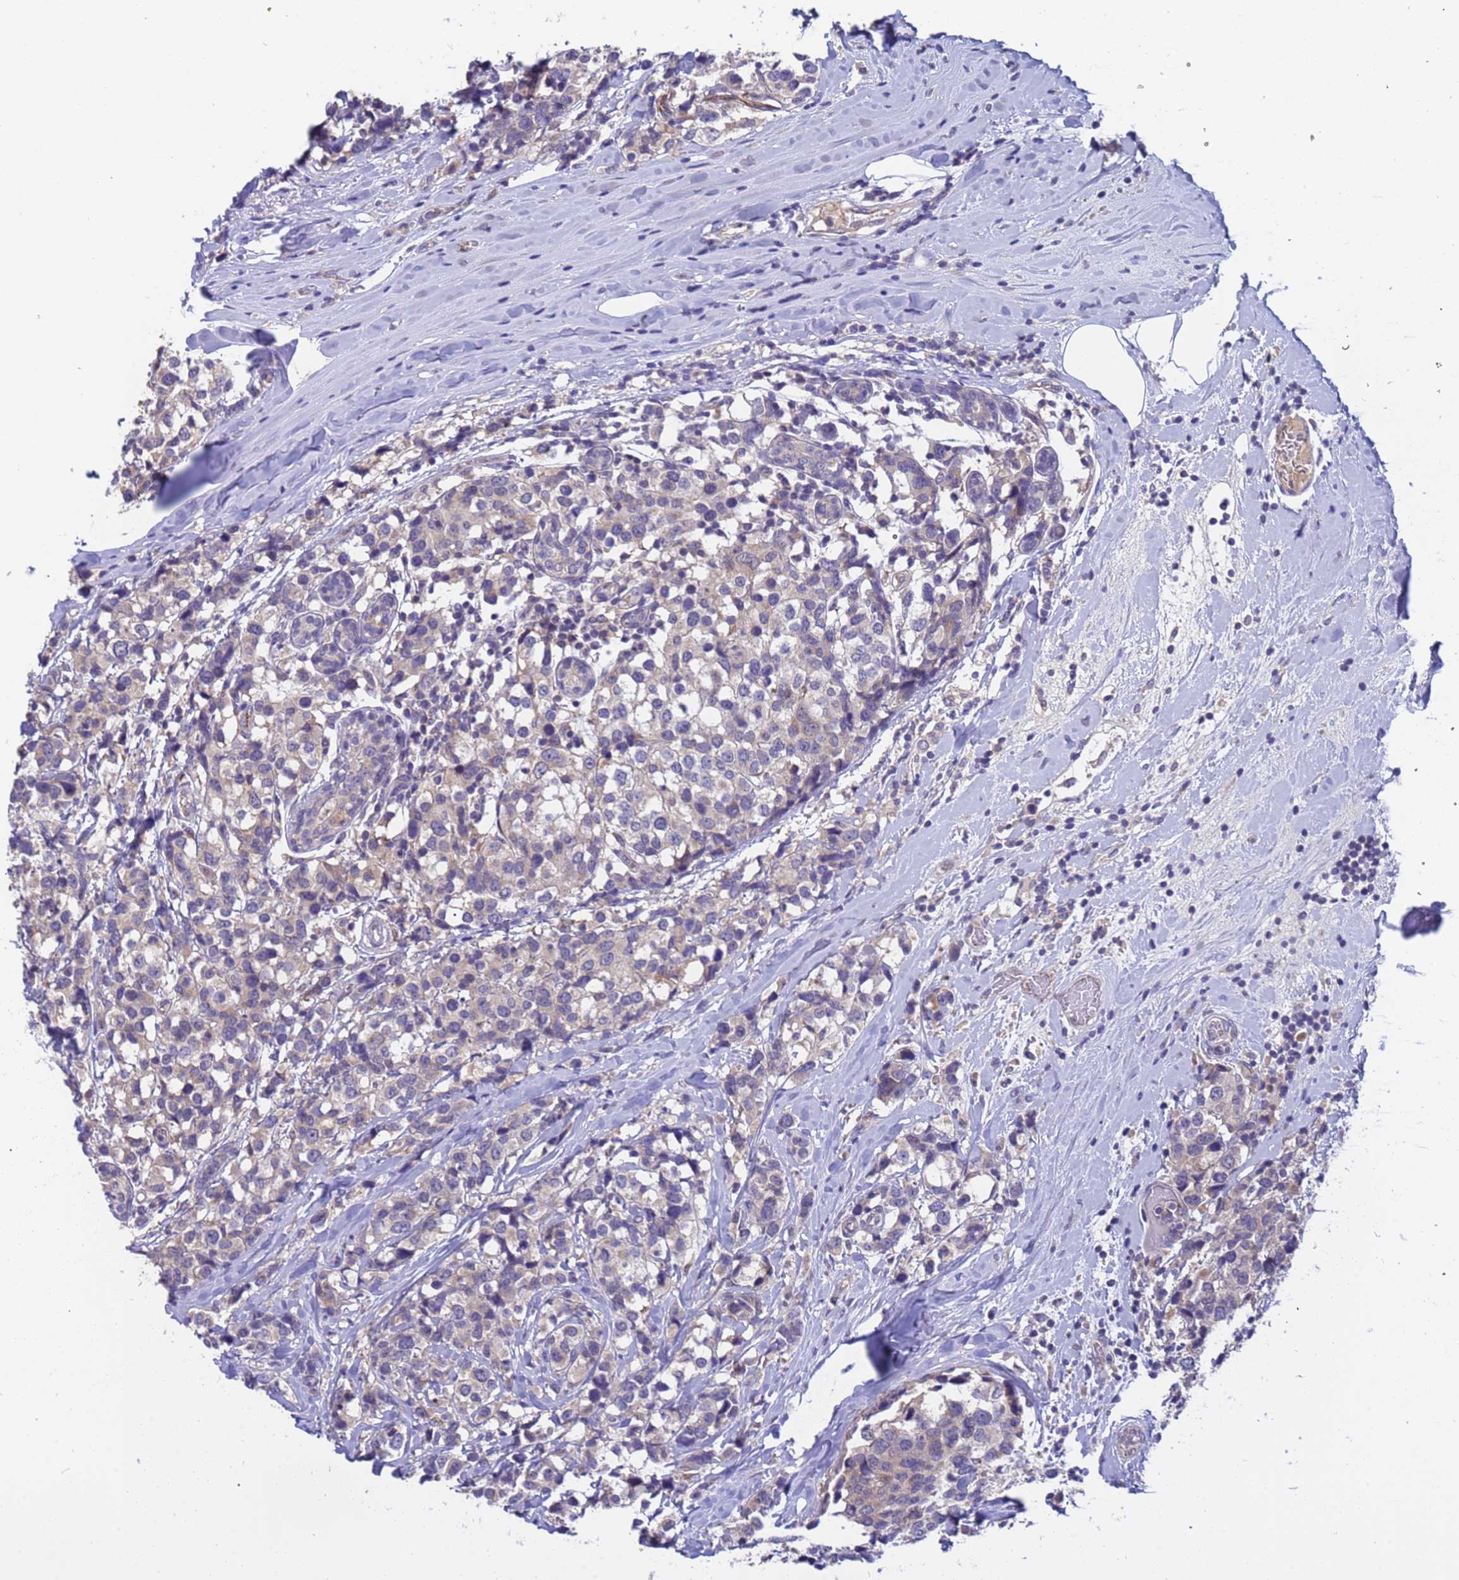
{"staining": {"intensity": "weak", "quantity": "25%-75%", "location": "cytoplasmic/membranous"}, "tissue": "breast cancer", "cell_type": "Tumor cells", "image_type": "cancer", "snomed": [{"axis": "morphology", "description": "Lobular carcinoma"}, {"axis": "topography", "description": "Breast"}], "caption": "The histopathology image reveals immunohistochemical staining of breast cancer (lobular carcinoma). There is weak cytoplasmic/membranous expression is identified in about 25%-75% of tumor cells.", "gene": "ZNF248", "patient": {"sex": "female", "age": 59}}